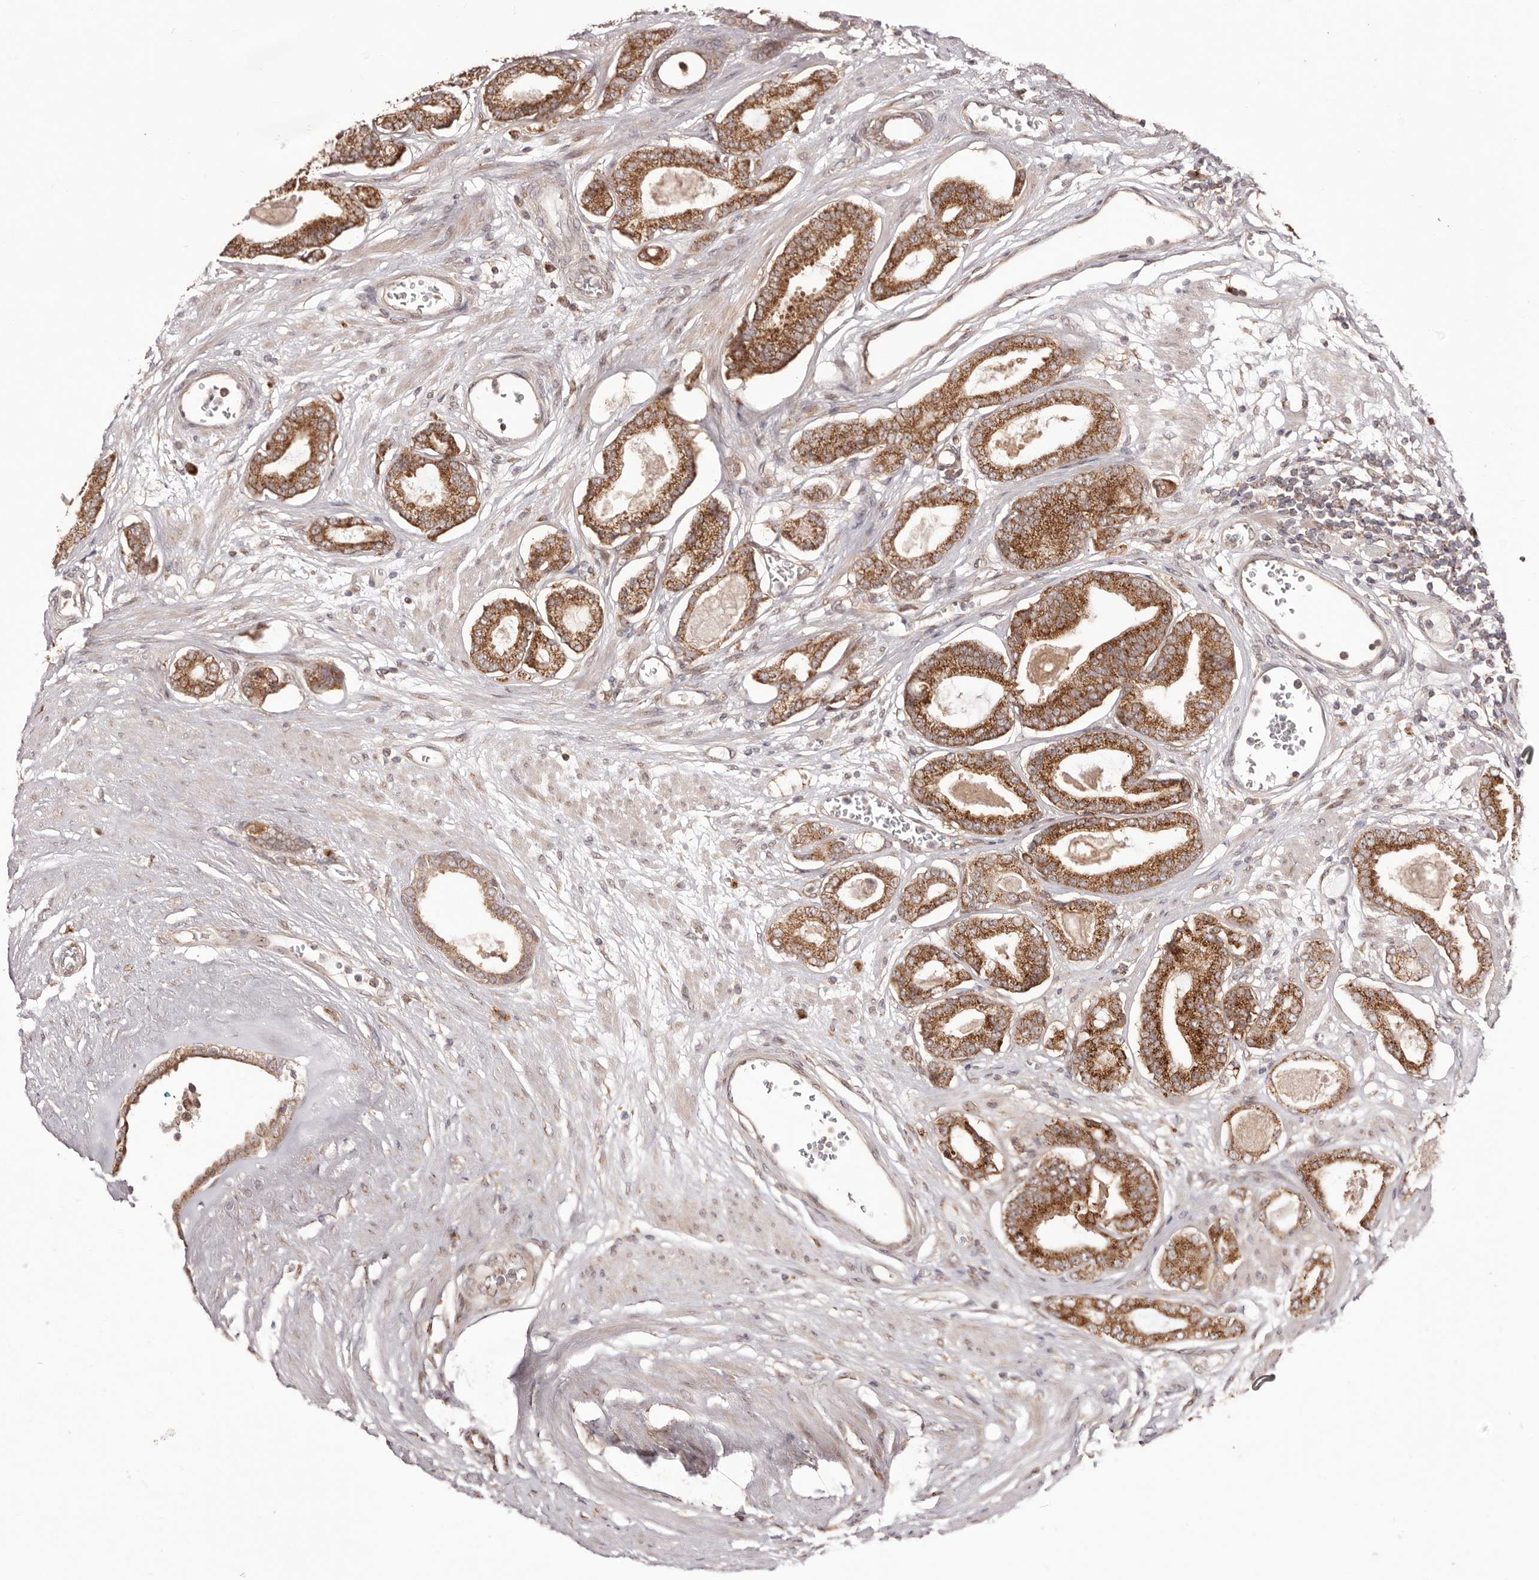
{"staining": {"intensity": "strong", "quantity": ">75%", "location": "cytoplasmic/membranous"}, "tissue": "prostate cancer", "cell_type": "Tumor cells", "image_type": "cancer", "snomed": [{"axis": "morphology", "description": "Adenocarcinoma, Low grade"}, {"axis": "topography", "description": "Prostate"}], "caption": "Protein expression analysis of prostate cancer (adenocarcinoma (low-grade)) shows strong cytoplasmic/membranous positivity in approximately >75% of tumor cells. Nuclei are stained in blue.", "gene": "EGR3", "patient": {"sex": "male", "age": 60}}